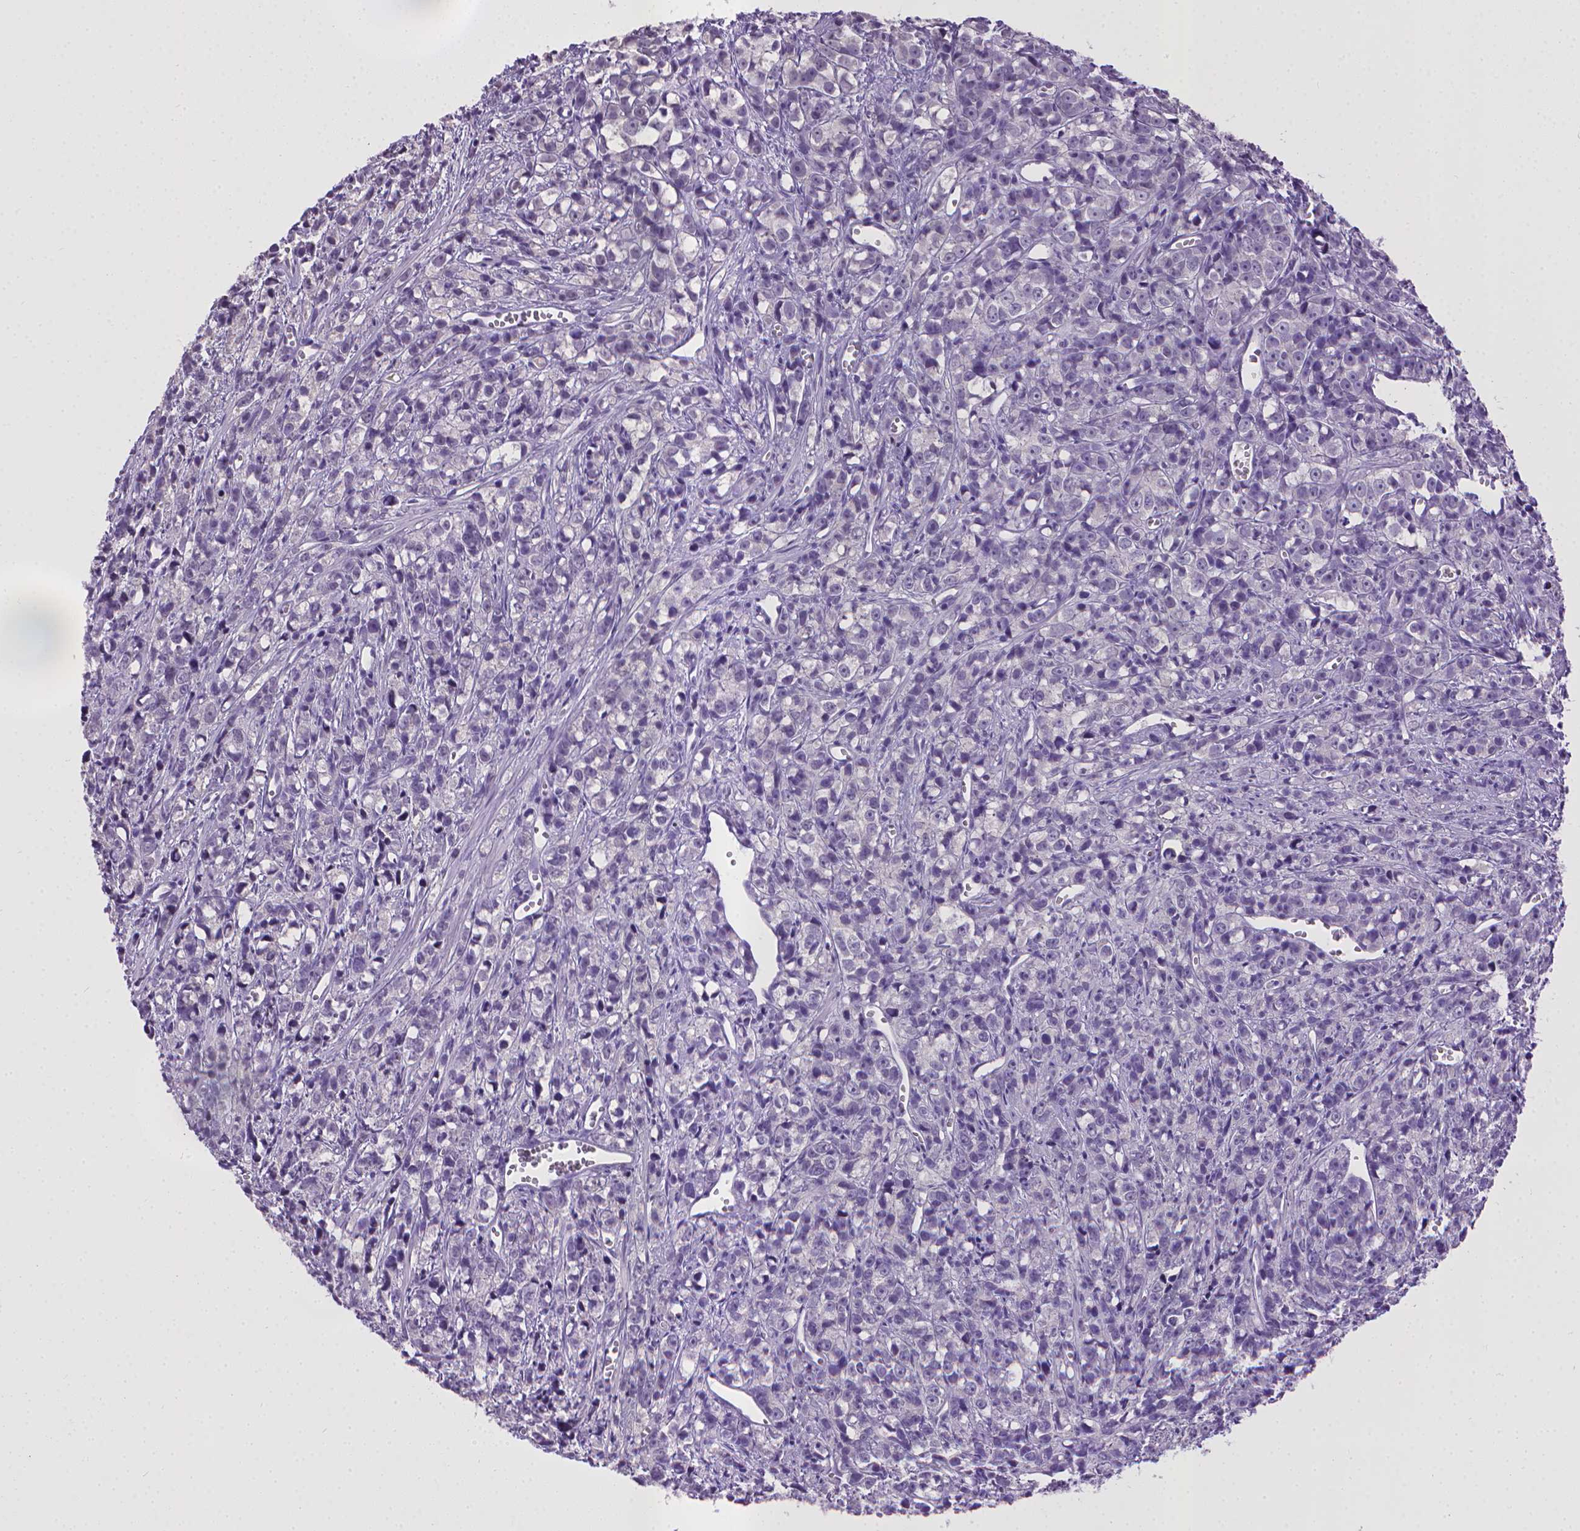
{"staining": {"intensity": "negative", "quantity": "none", "location": "none"}, "tissue": "prostate cancer", "cell_type": "Tumor cells", "image_type": "cancer", "snomed": [{"axis": "morphology", "description": "Adenocarcinoma, High grade"}, {"axis": "topography", "description": "Prostate"}], "caption": "Prostate high-grade adenocarcinoma was stained to show a protein in brown. There is no significant staining in tumor cells. (DAB (3,3'-diaminobenzidine) immunohistochemistry (IHC), high magnification).", "gene": "KMO", "patient": {"sex": "male", "age": 77}}